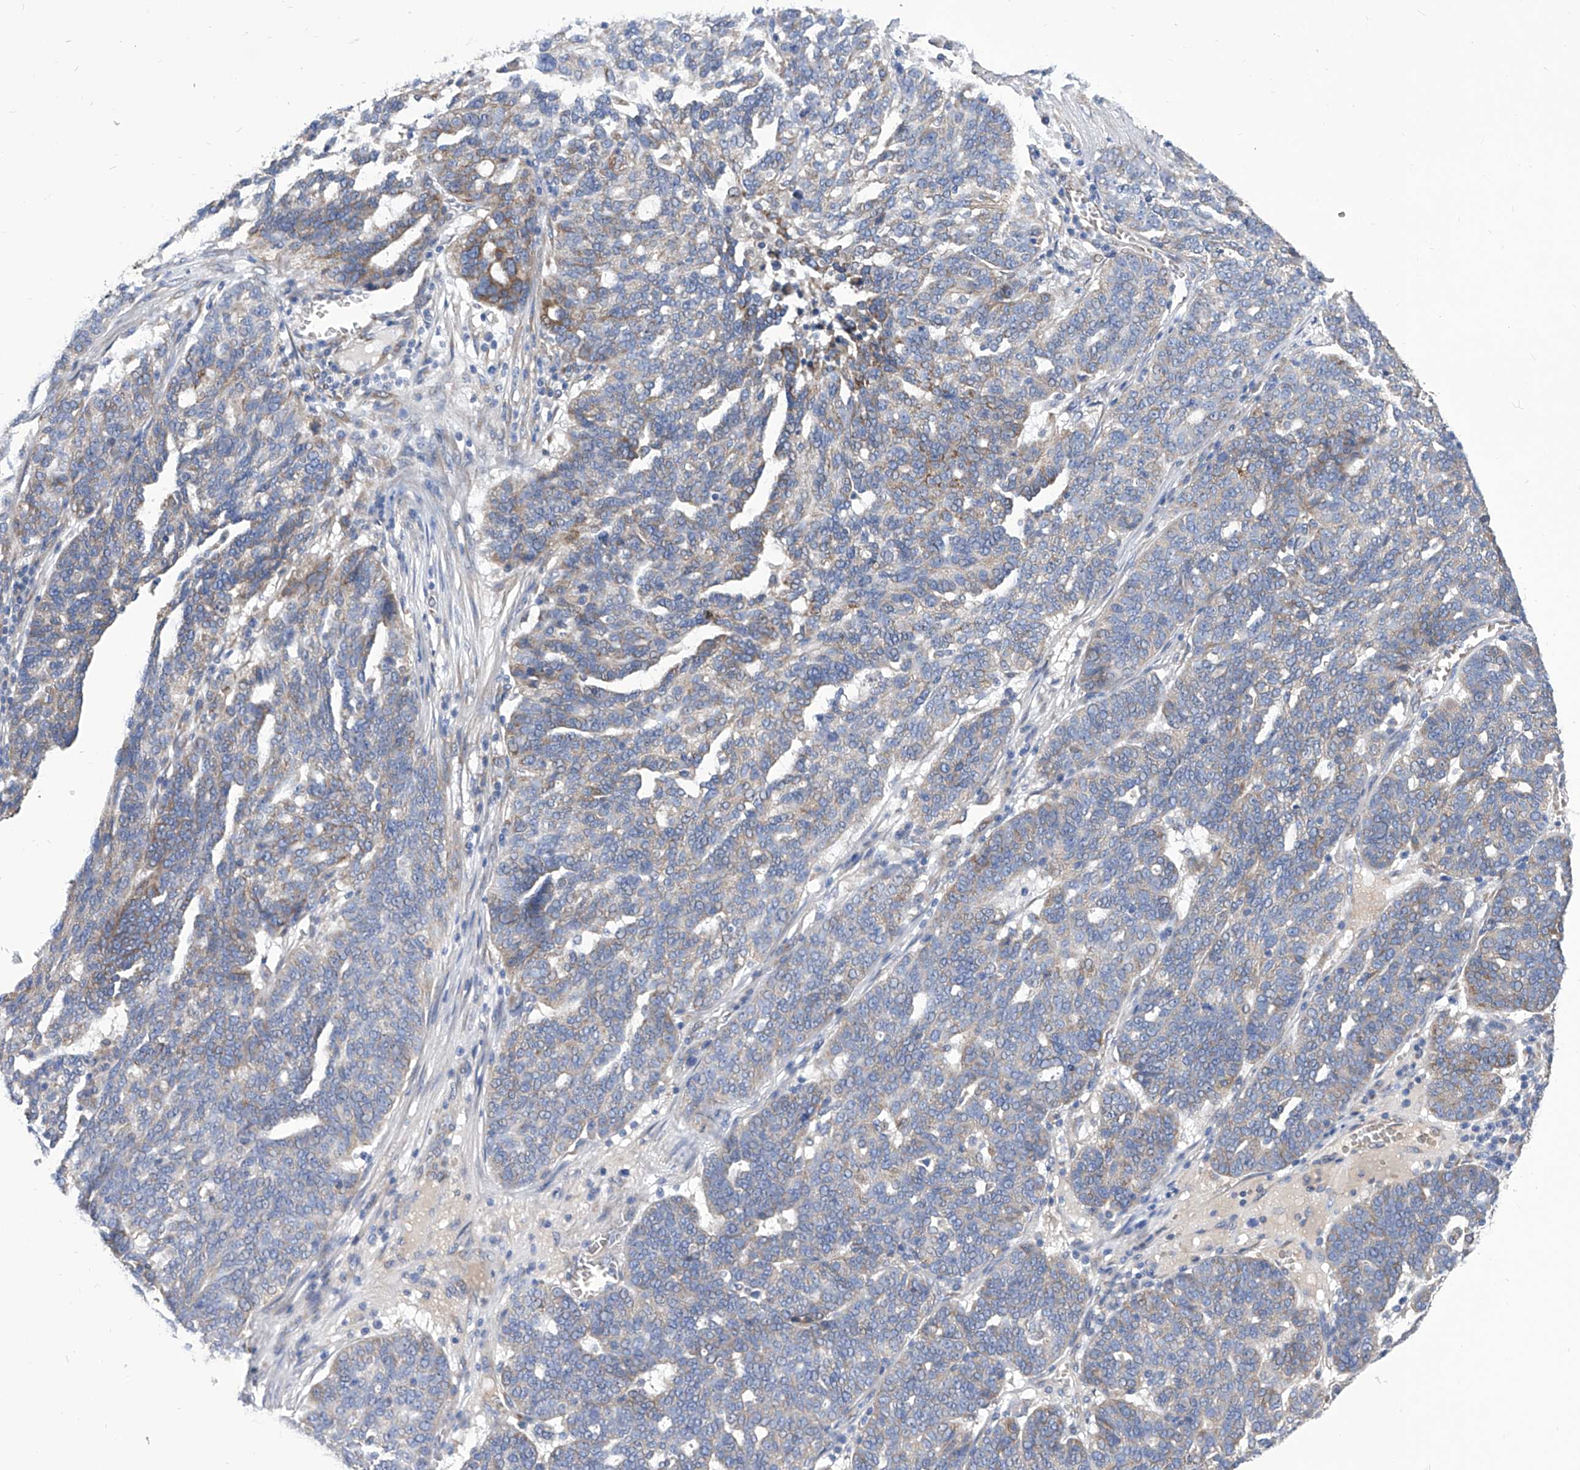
{"staining": {"intensity": "moderate", "quantity": "<25%", "location": "cytoplasmic/membranous"}, "tissue": "ovarian cancer", "cell_type": "Tumor cells", "image_type": "cancer", "snomed": [{"axis": "morphology", "description": "Cystadenocarcinoma, serous, NOS"}, {"axis": "topography", "description": "Ovary"}], "caption": "The photomicrograph demonstrates immunohistochemical staining of ovarian cancer (serous cystadenocarcinoma). There is moderate cytoplasmic/membranous staining is identified in about <25% of tumor cells.", "gene": "TJAP1", "patient": {"sex": "female", "age": 59}}